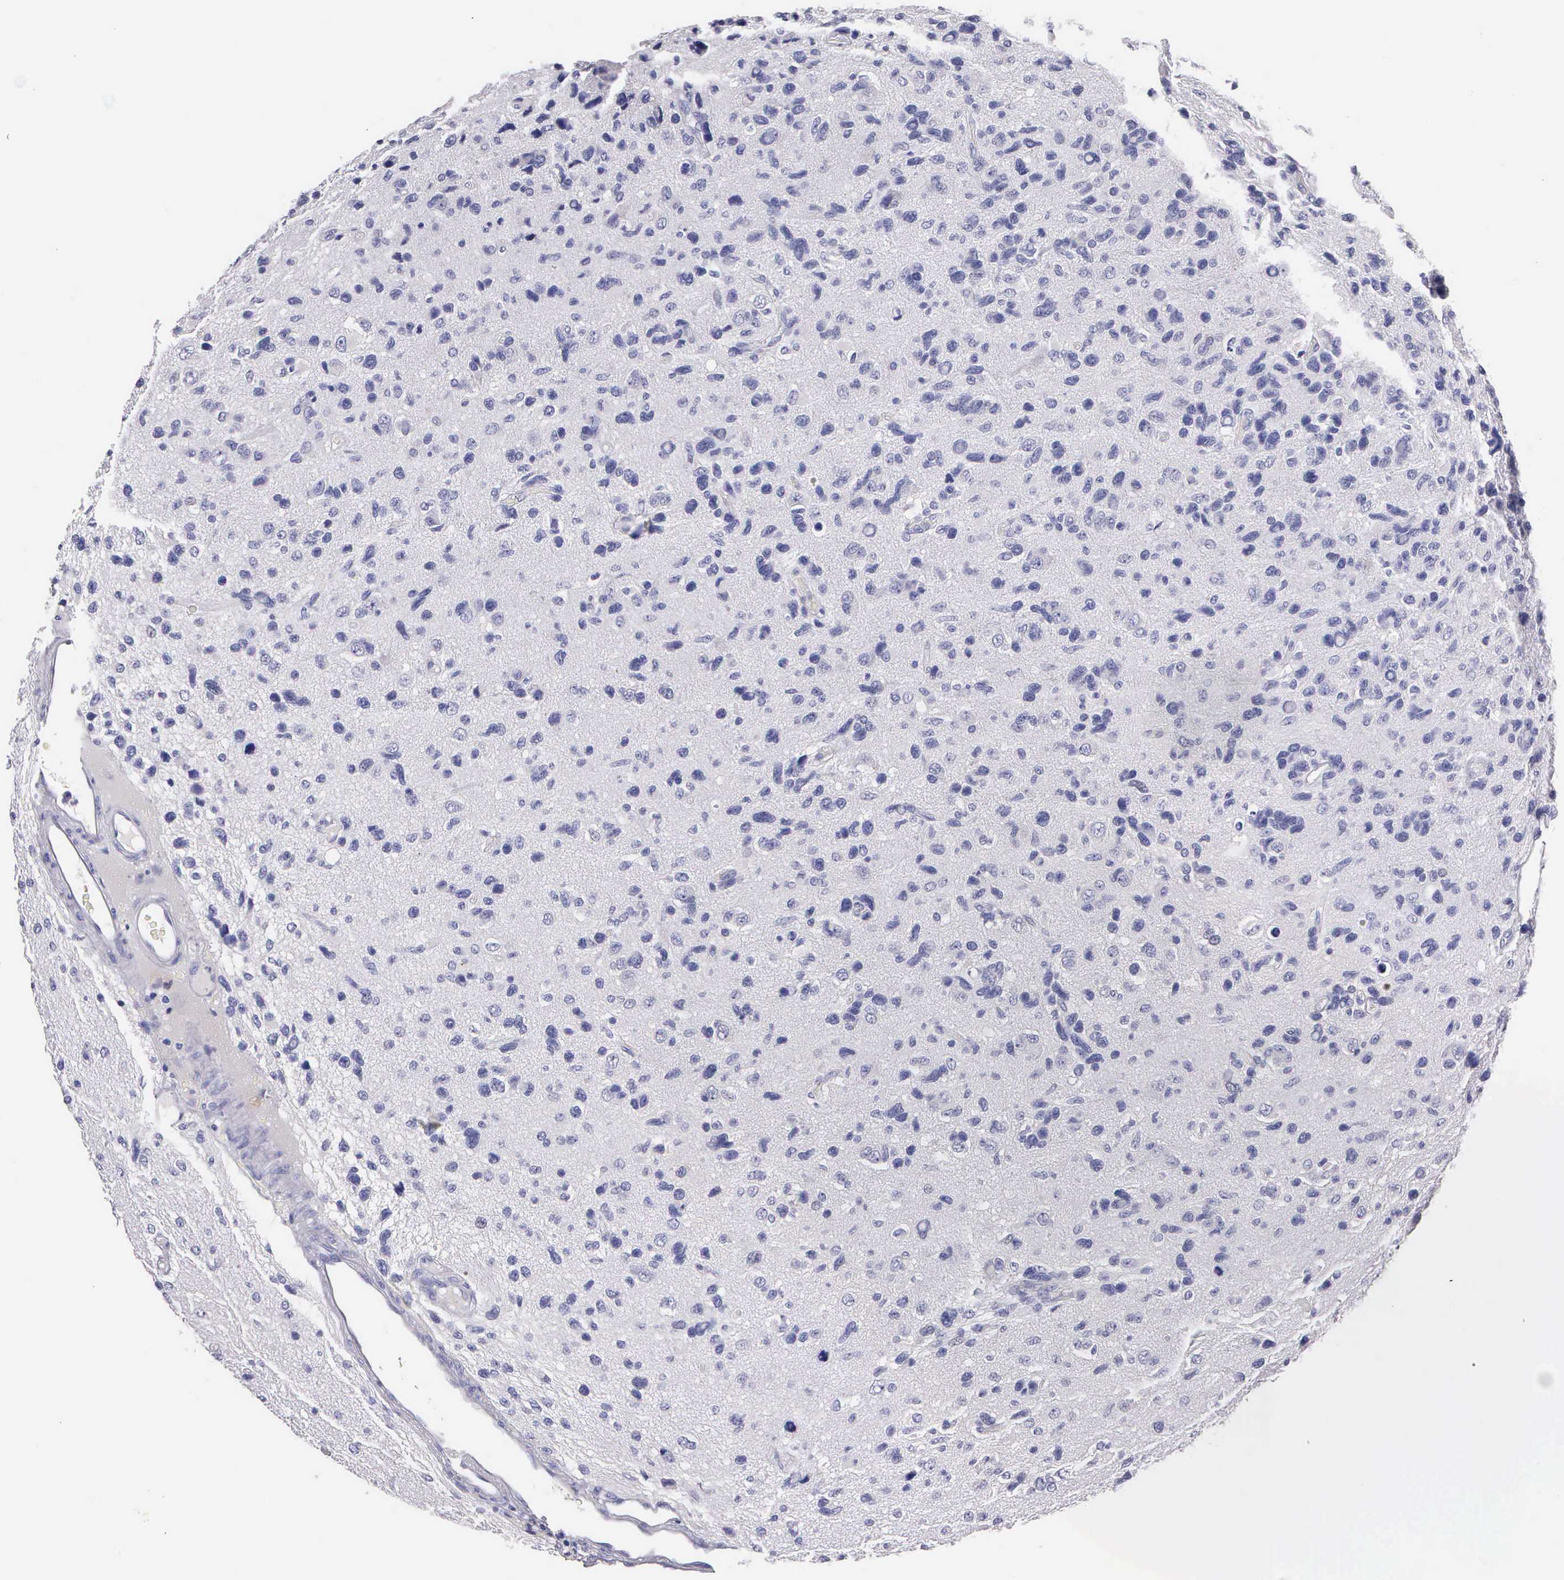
{"staining": {"intensity": "negative", "quantity": "none", "location": "none"}, "tissue": "glioma", "cell_type": "Tumor cells", "image_type": "cancer", "snomed": [{"axis": "morphology", "description": "Glioma, malignant, High grade"}, {"axis": "topography", "description": "Brain"}], "caption": "High power microscopy photomicrograph of an immunohistochemistry (IHC) photomicrograph of glioma, revealing no significant staining in tumor cells. (DAB (3,3'-diaminobenzidine) immunohistochemistry with hematoxylin counter stain).", "gene": "KRT17", "patient": {"sex": "male", "age": 77}}